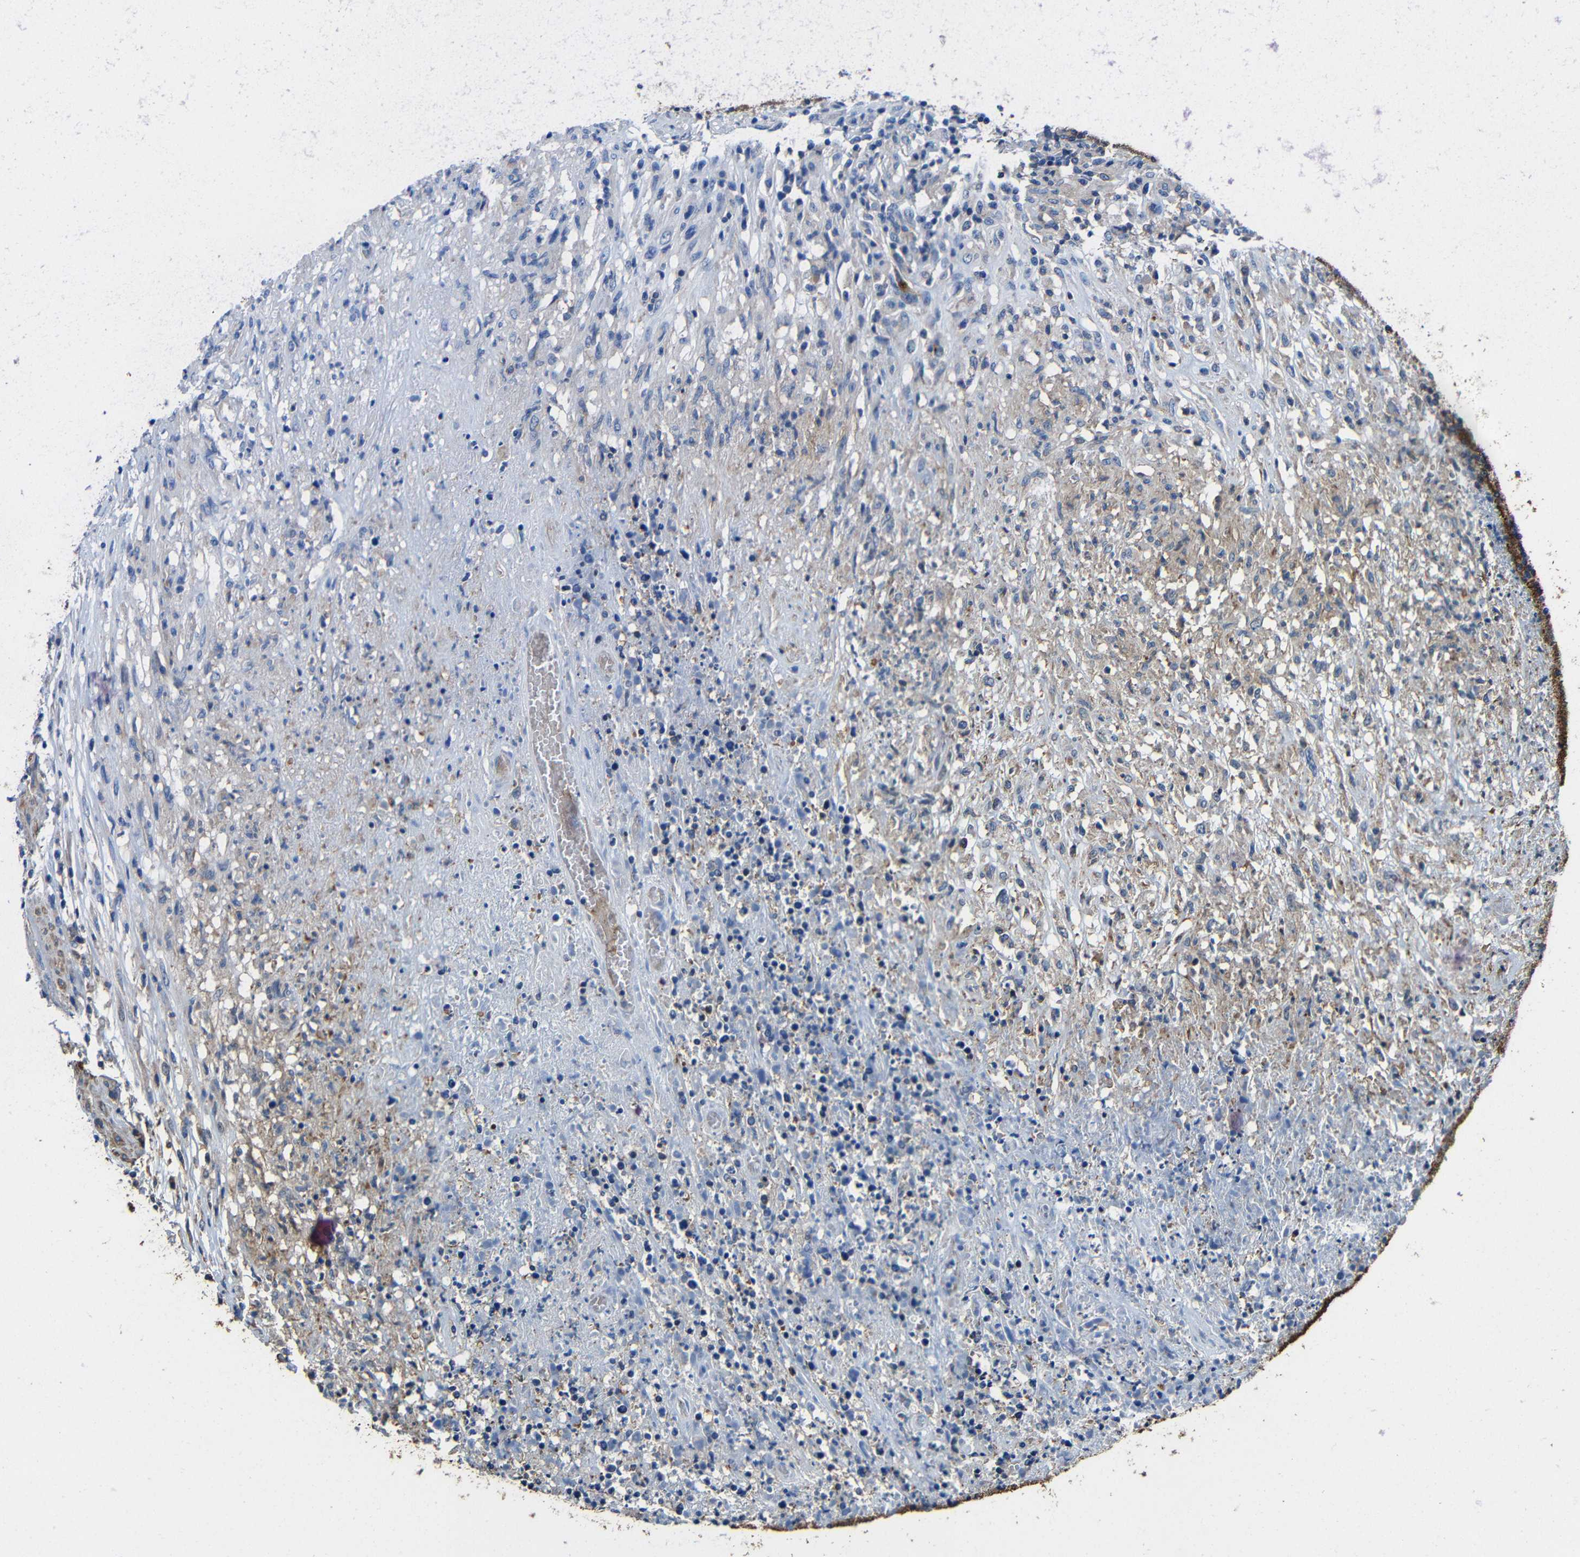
{"staining": {"intensity": "negative", "quantity": "none", "location": "none"}, "tissue": "lymphoma", "cell_type": "Tumor cells", "image_type": "cancer", "snomed": [{"axis": "morphology", "description": "Malignant lymphoma, non-Hodgkin's type, High grade"}, {"axis": "topography", "description": "Lymph node"}], "caption": "The micrograph shows no staining of tumor cells in malignant lymphoma, non-Hodgkin's type (high-grade). Nuclei are stained in blue.", "gene": "GDI1", "patient": {"sex": "female", "age": 84}}